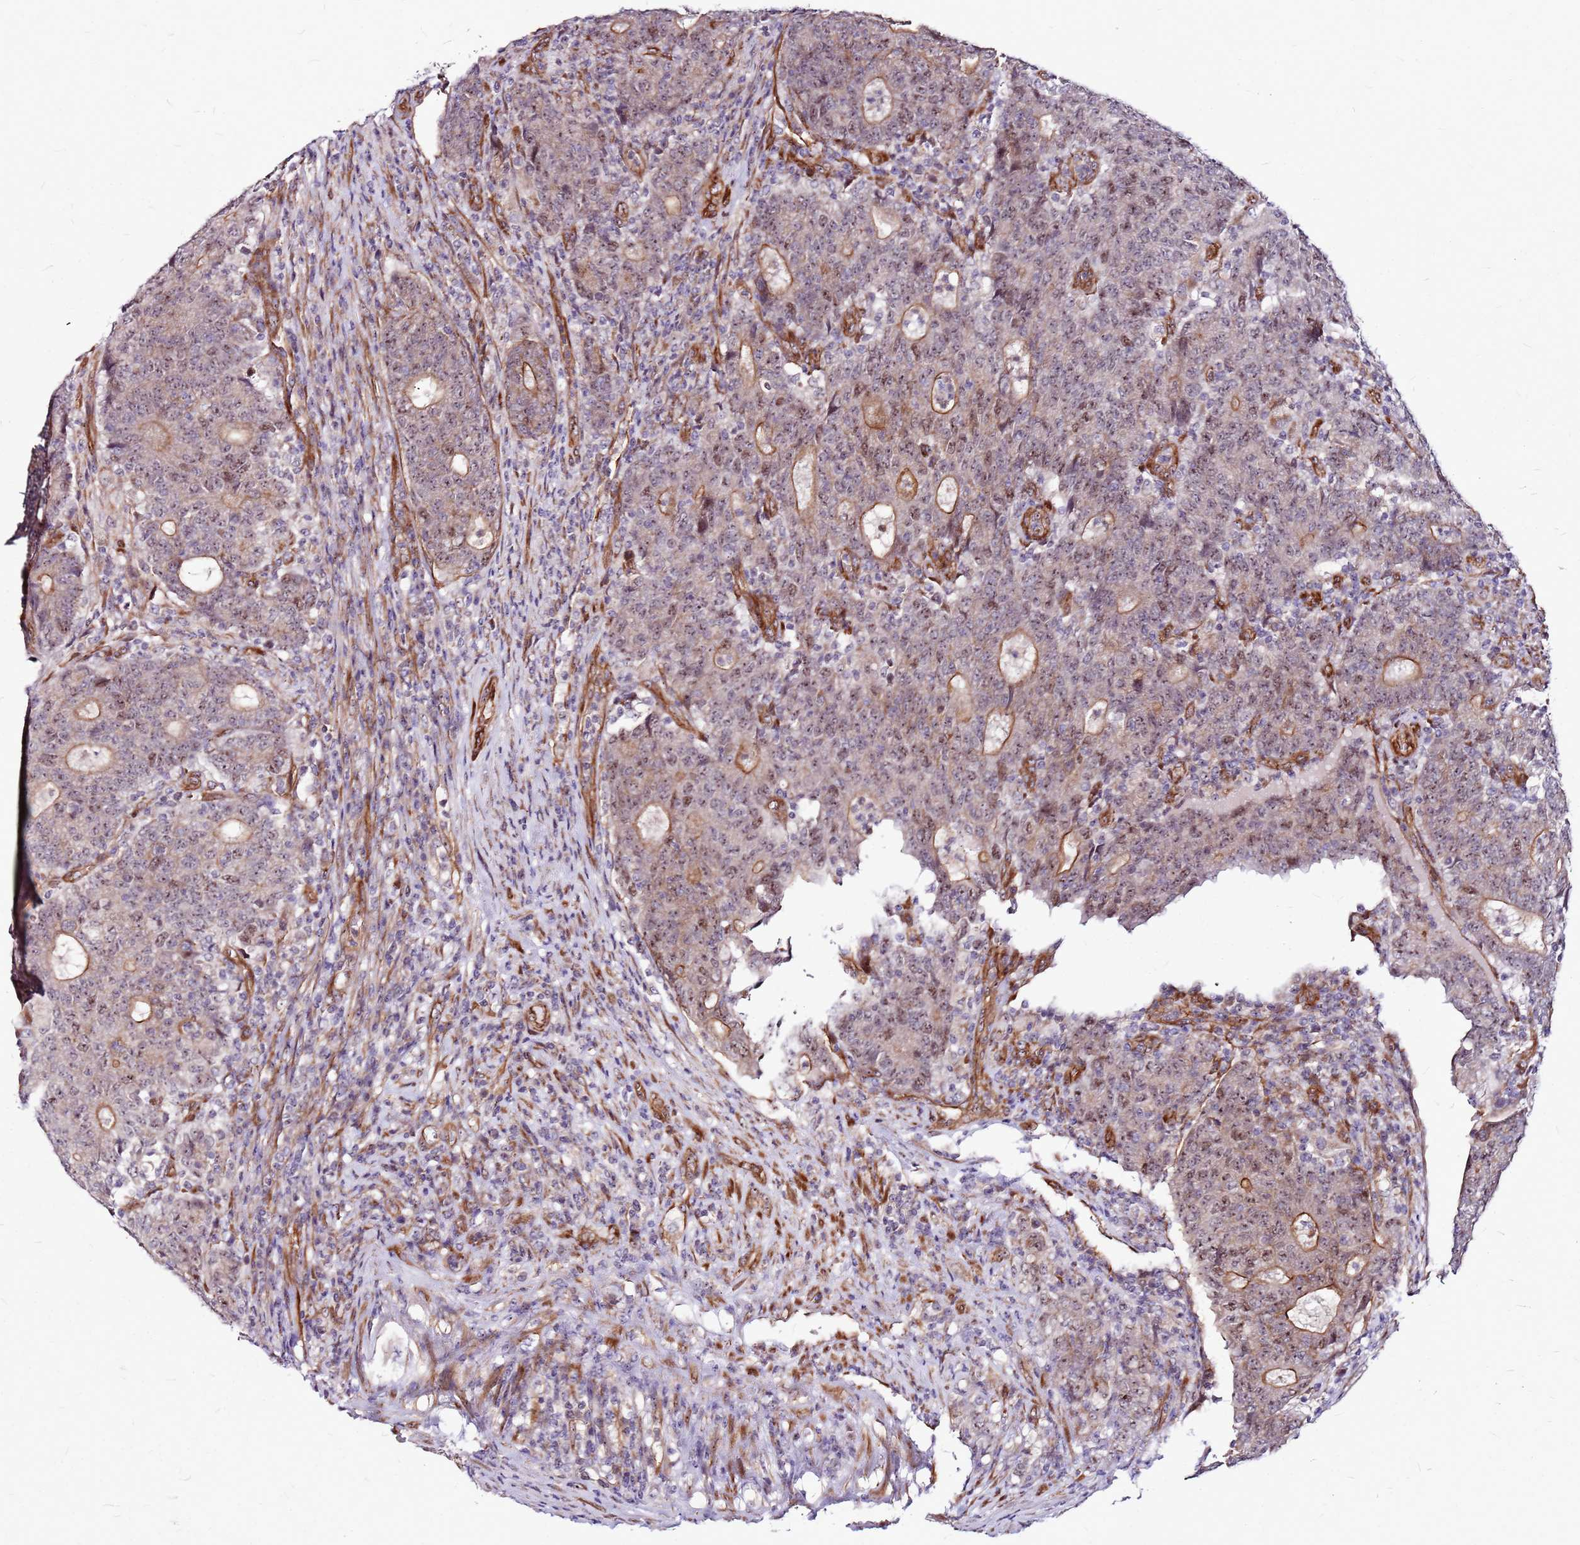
{"staining": {"intensity": "moderate", "quantity": "<25%", "location": "cytoplasmic/membranous,nuclear"}, "tissue": "colorectal cancer", "cell_type": "Tumor cells", "image_type": "cancer", "snomed": [{"axis": "morphology", "description": "Adenocarcinoma, NOS"}, {"axis": "topography", "description": "Colon"}], "caption": "Colorectal cancer was stained to show a protein in brown. There is low levels of moderate cytoplasmic/membranous and nuclear staining in approximately <25% of tumor cells.", "gene": "TOPAZ1", "patient": {"sex": "female", "age": 75}}